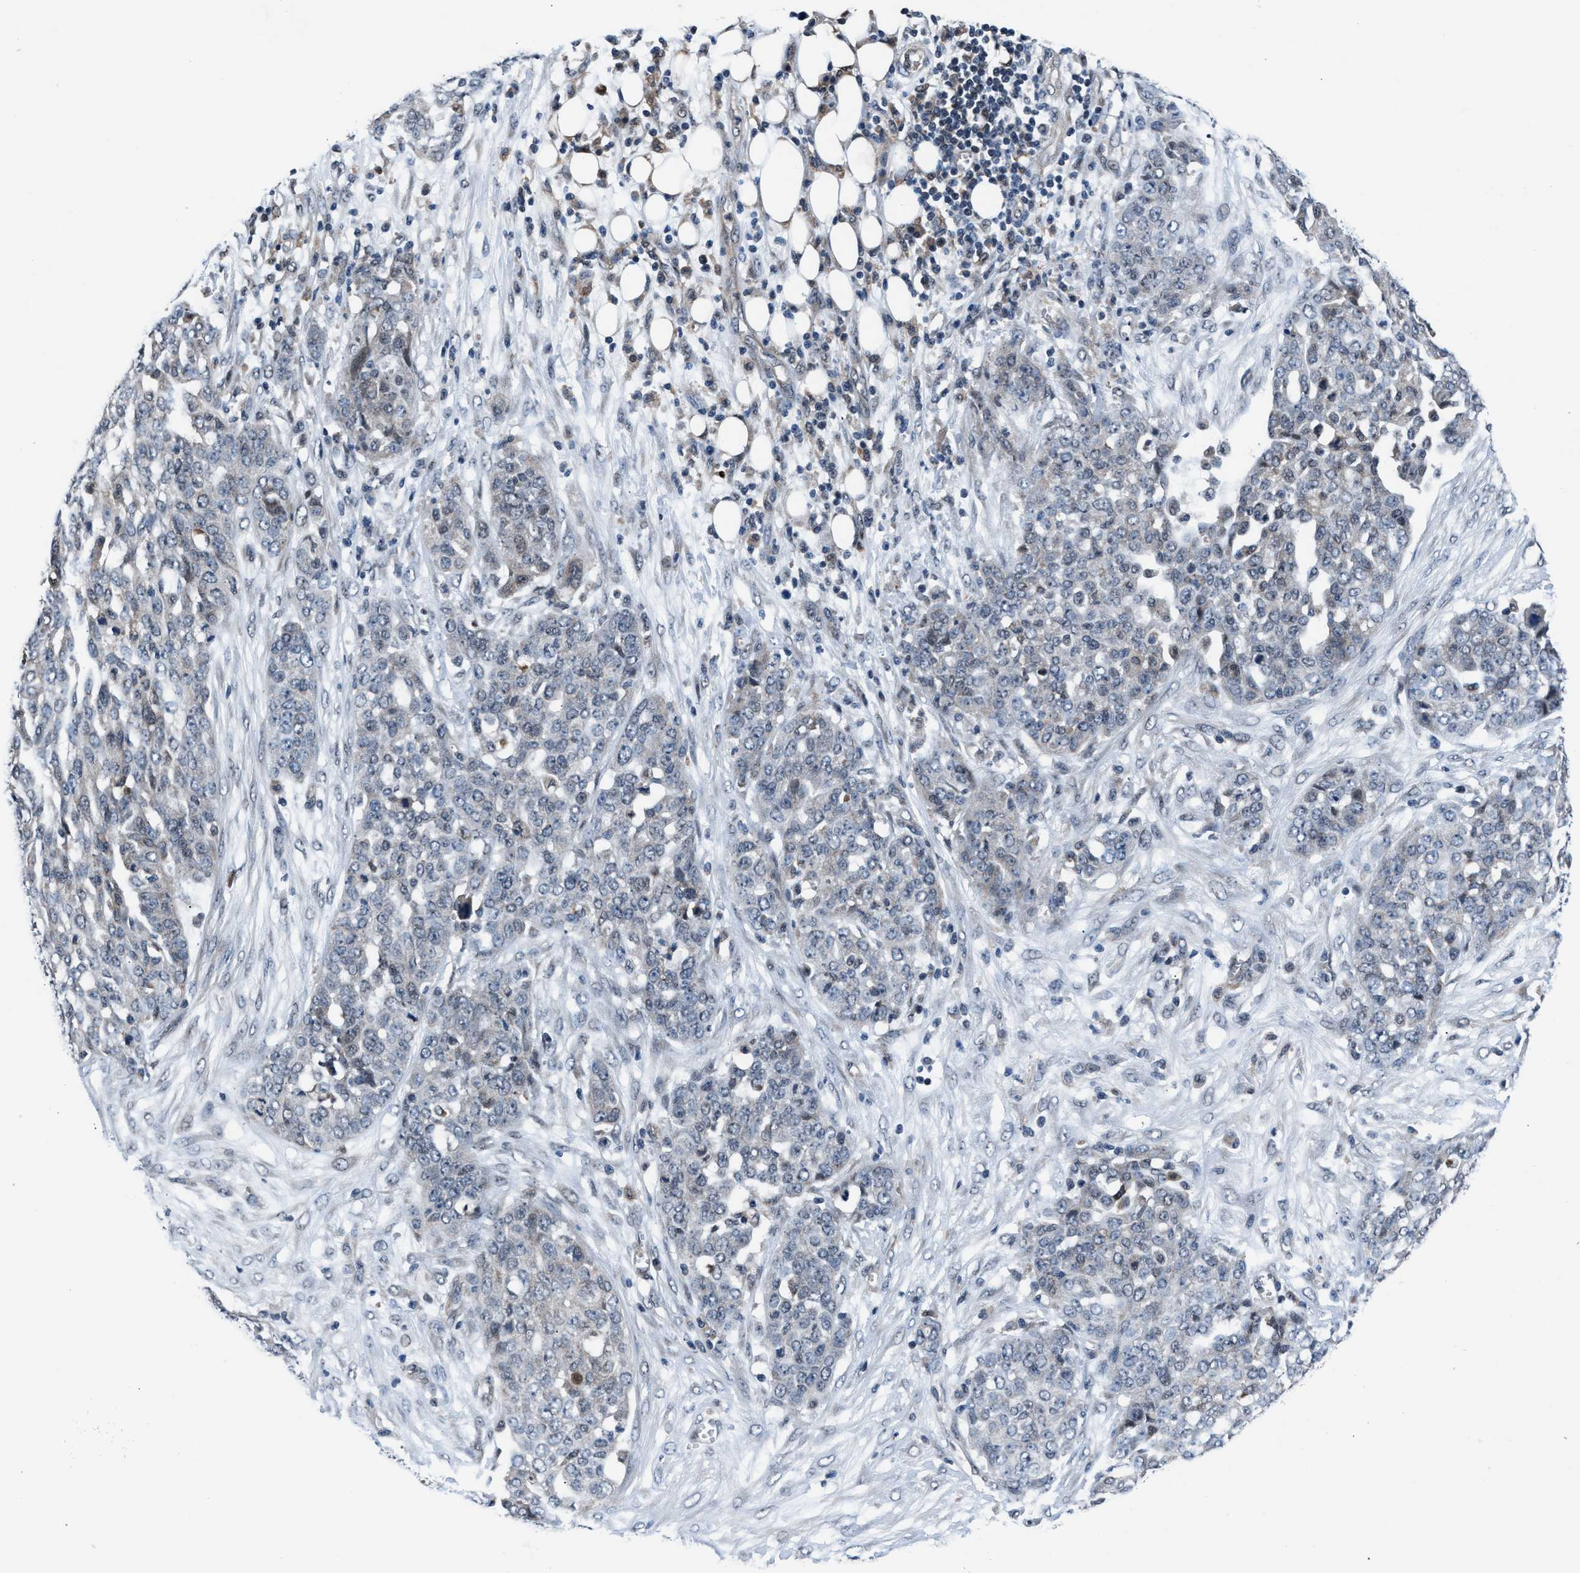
{"staining": {"intensity": "negative", "quantity": "none", "location": "none"}, "tissue": "ovarian cancer", "cell_type": "Tumor cells", "image_type": "cancer", "snomed": [{"axis": "morphology", "description": "Cystadenocarcinoma, serous, NOS"}, {"axis": "topography", "description": "Soft tissue"}, {"axis": "topography", "description": "Ovary"}], "caption": "High magnification brightfield microscopy of ovarian cancer (serous cystadenocarcinoma) stained with DAB (3,3'-diaminobenzidine) (brown) and counterstained with hematoxylin (blue): tumor cells show no significant positivity.", "gene": "PRPSAP2", "patient": {"sex": "female", "age": 57}}